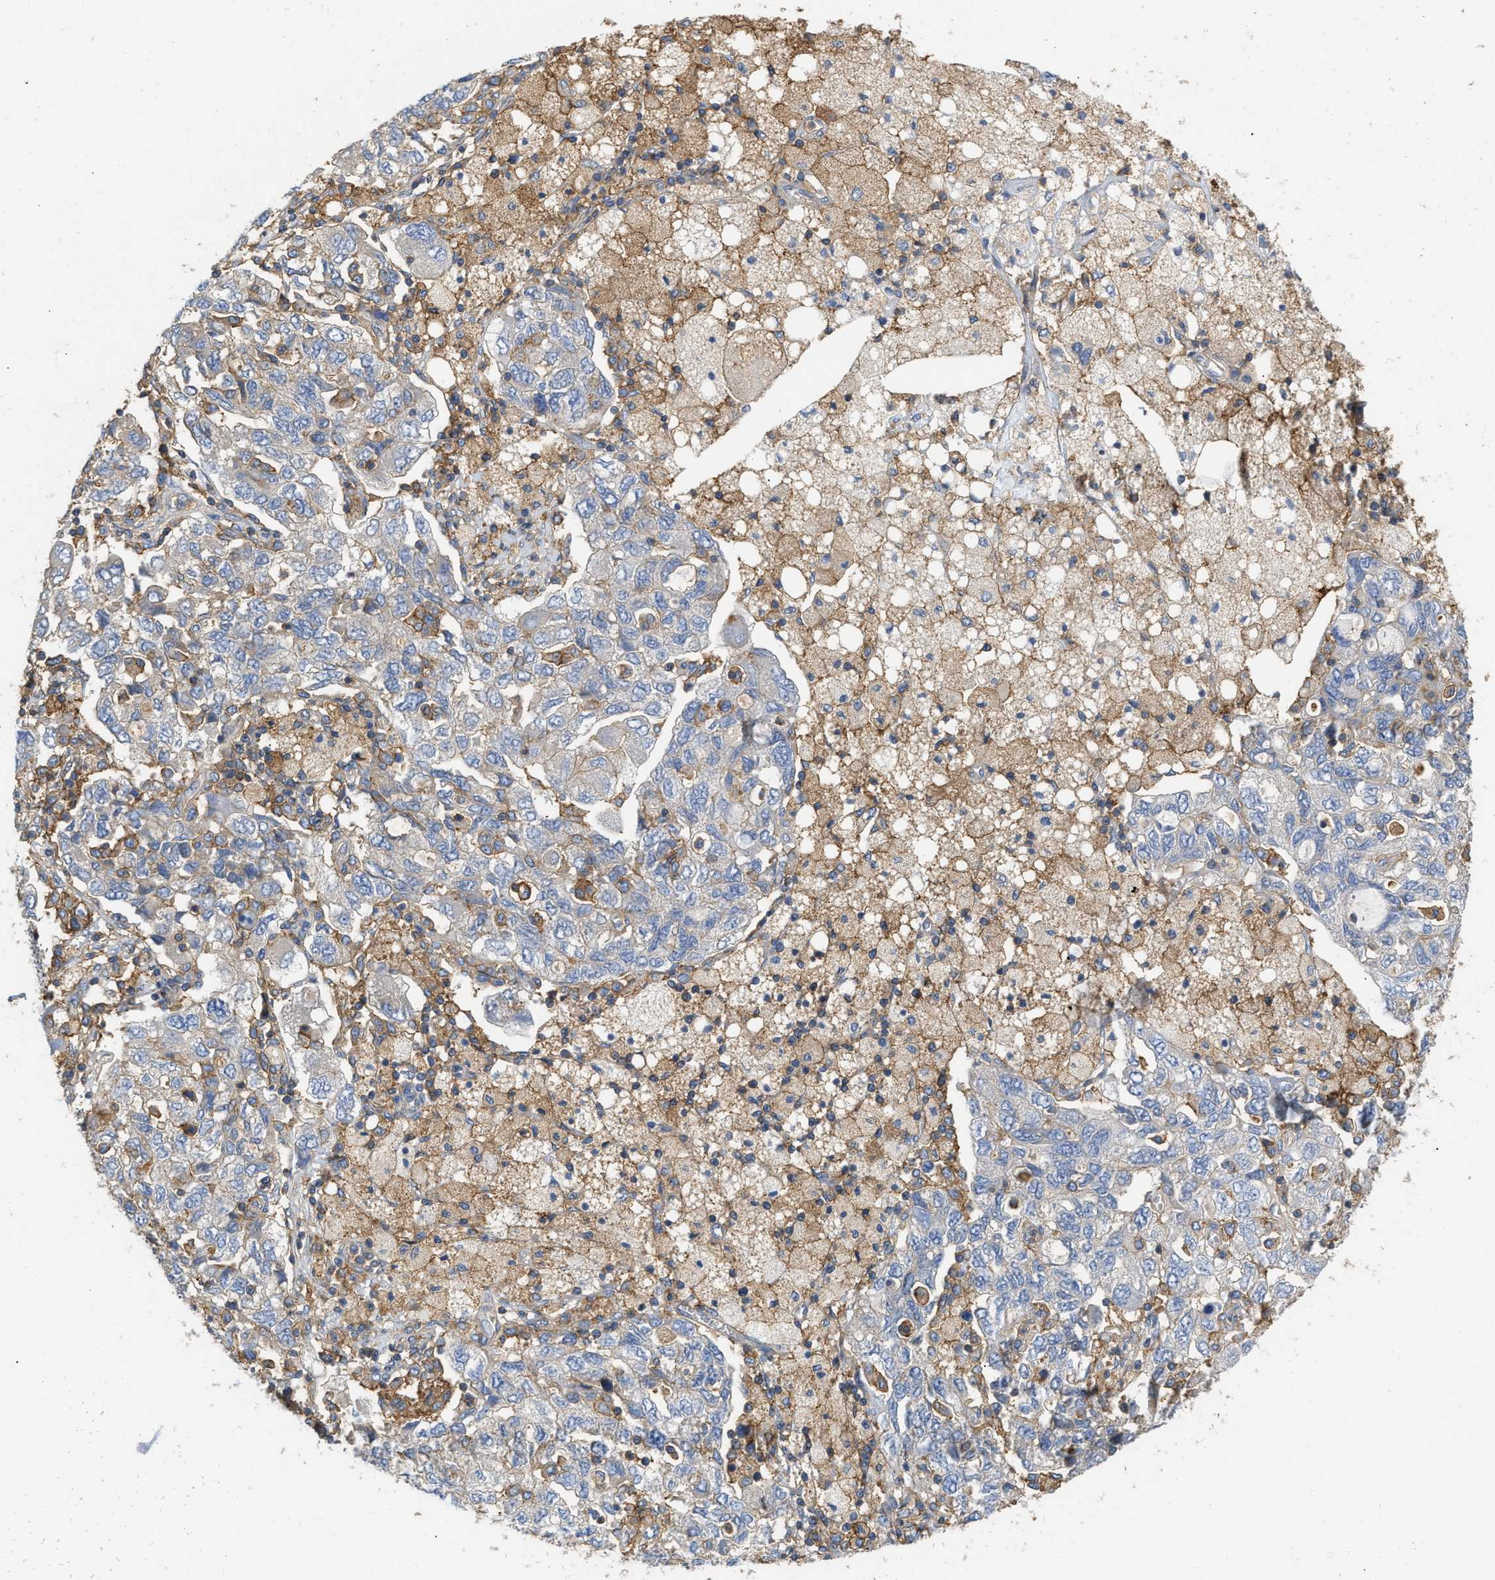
{"staining": {"intensity": "moderate", "quantity": "<25%", "location": "cytoplasmic/membranous"}, "tissue": "ovarian cancer", "cell_type": "Tumor cells", "image_type": "cancer", "snomed": [{"axis": "morphology", "description": "Carcinoma, NOS"}, {"axis": "morphology", "description": "Cystadenocarcinoma, serous, NOS"}, {"axis": "topography", "description": "Ovary"}], "caption": "This histopathology image reveals IHC staining of human carcinoma (ovarian), with low moderate cytoplasmic/membranous staining in approximately <25% of tumor cells.", "gene": "GNB4", "patient": {"sex": "female", "age": 69}}